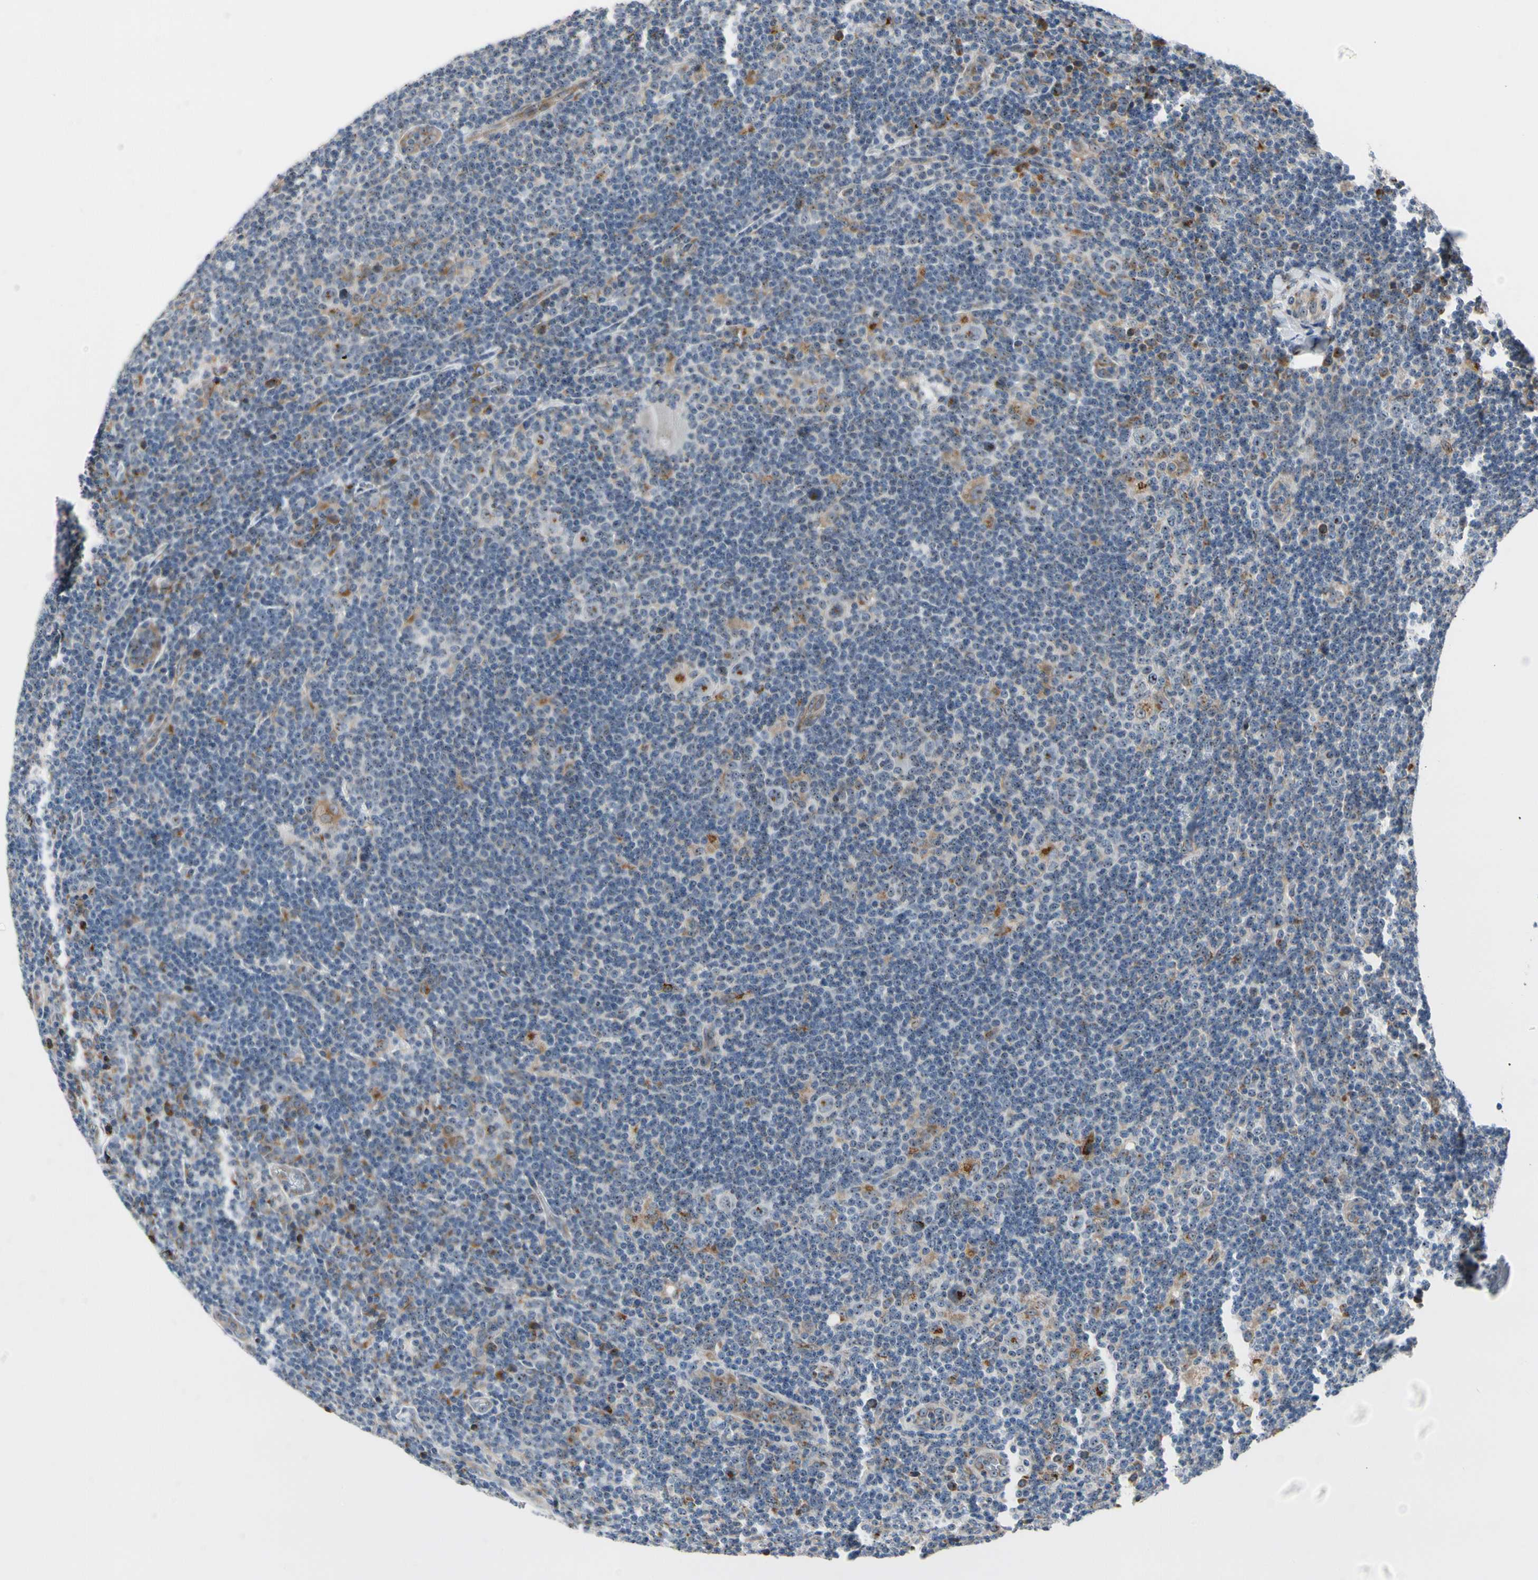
{"staining": {"intensity": "moderate", "quantity": ">75%", "location": "nuclear"}, "tissue": "lymphoma", "cell_type": "Tumor cells", "image_type": "cancer", "snomed": [{"axis": "morphology", "description": "Hodgkin's disease, NOS"}, {"axis": "topography", "description": "Lymph node"}], "caption": "High-magnification brightfield microscopy of lymphoma stained with DAB (brown) and counterstained with hematoxylin (blue). tumor cells exhibit moderate nuclear expression is appreciated in about>75% of cells.", "gene": "TMED7", "patient": {"sex": "female", "age": 57}}